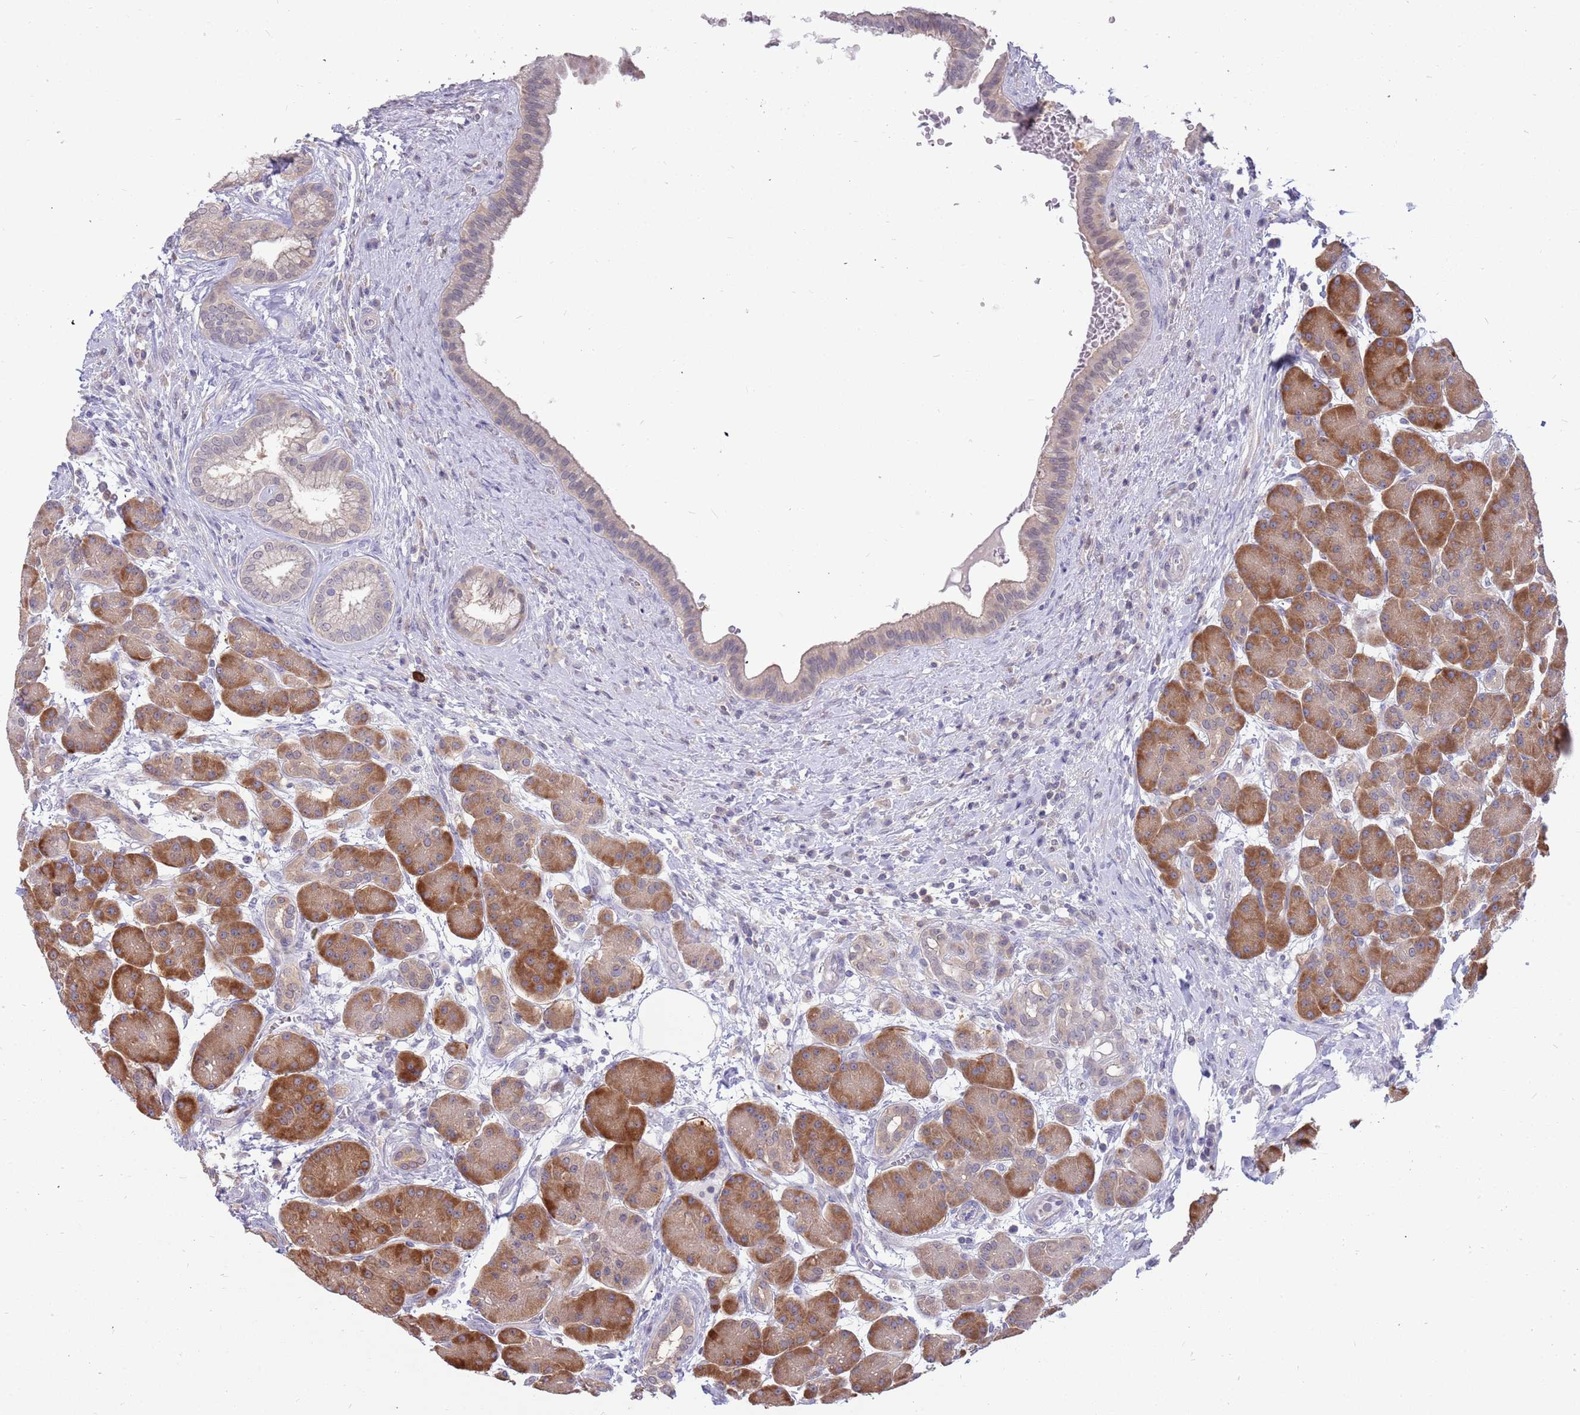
{"staining": {"intensity": "strong", "quantity": ">75%", "location": "cytoplasmic/membranous"}, "tissue": "pancreas", "cell_type": "Exocrine glandular cells", "image_type": "normal", "snomed": [{"axis": "morphology", "description": "Normal tissue, NOS"}, {"axis": "topography", "description": "Pancreas"}], "caption": "Protein expression analysis of benign human pancreas reveals strong cytoplasmic/membranous expression in about >75% of exocrine glandular cells.", "gene": "AP5S1", "patient": {"sex": "male", "age": 63}}